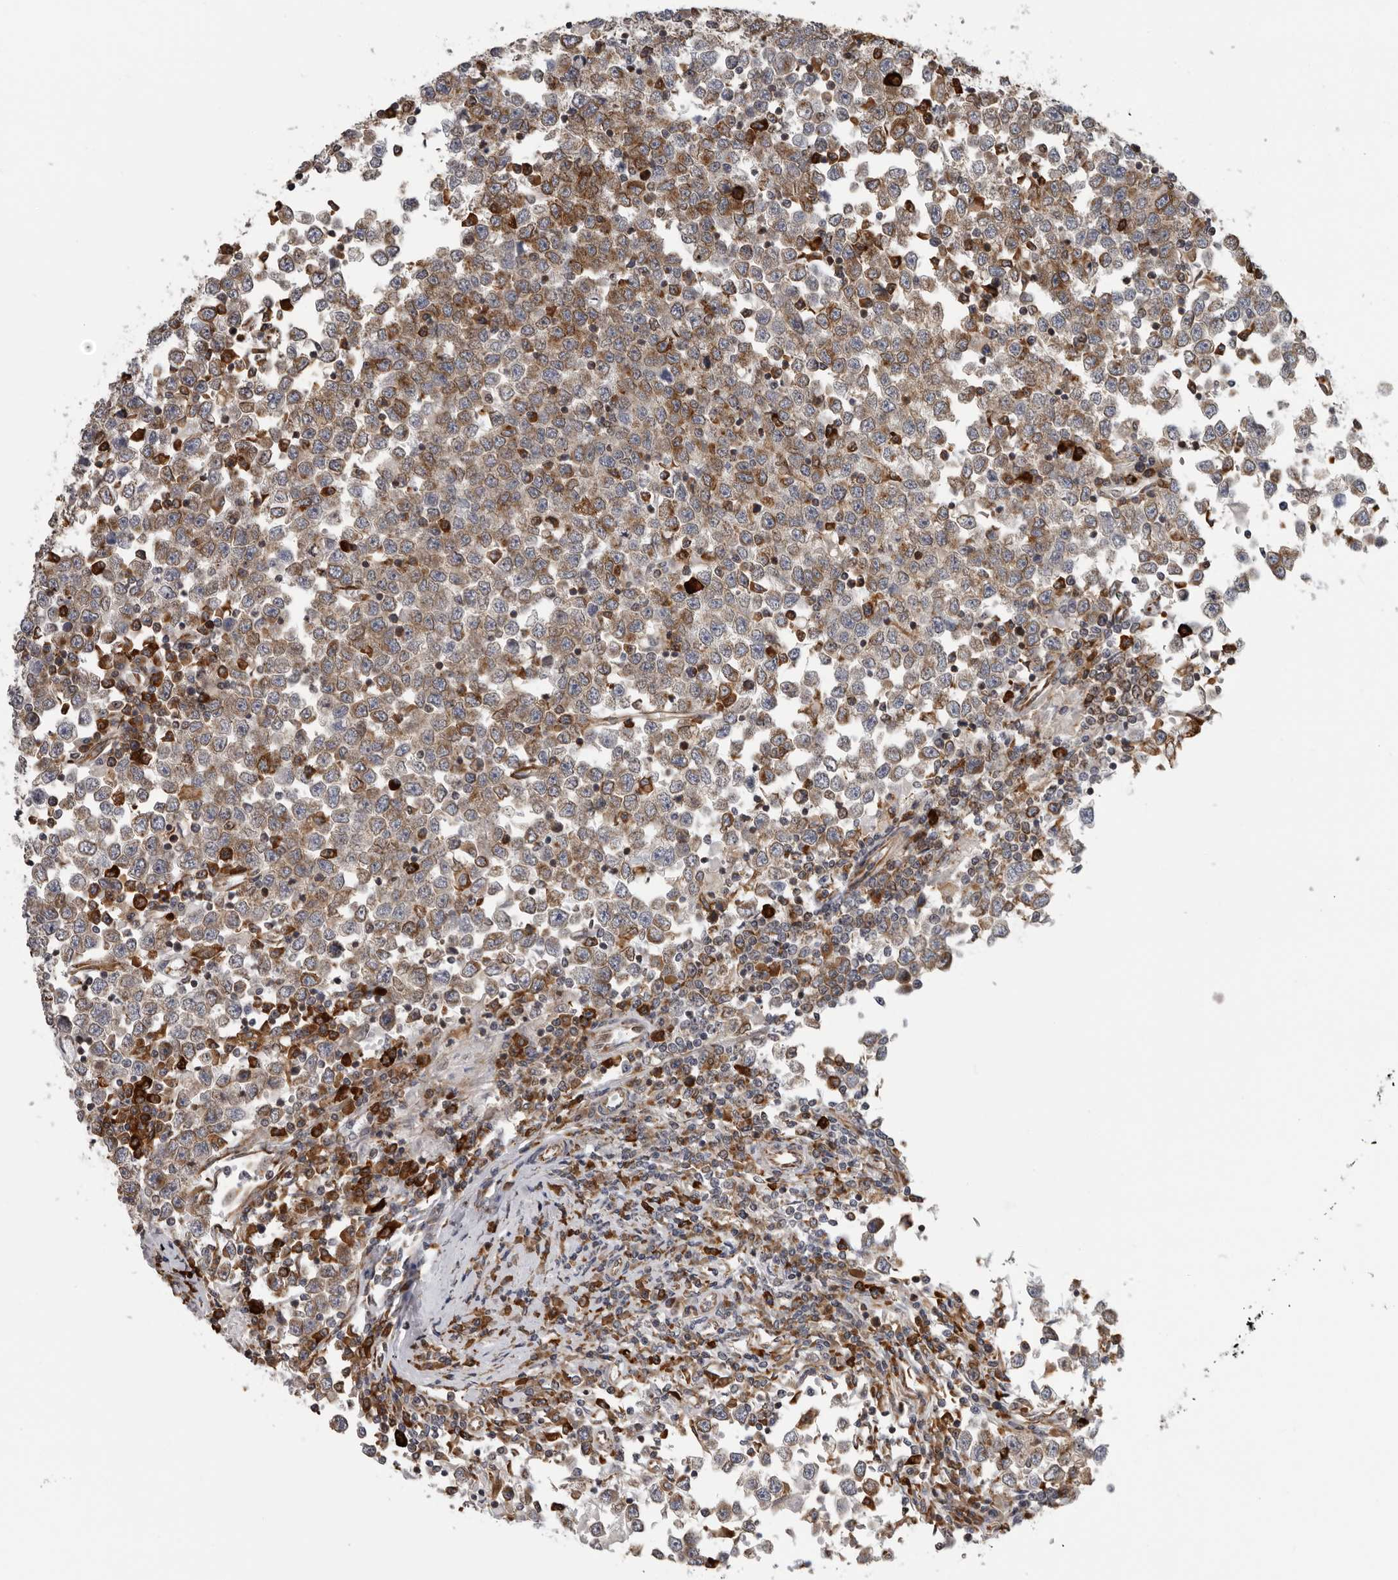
{"staining": {"intensity": "moderate", "quantity": ">75%", "location": "cytoplasmic/membranous"}, "tissue": "testis cancer", "cell_type": "Tumor cells", "image_type": "cancer", "snomed": [{"axis": "morphology", "description": "Seminoma, NOS"}, {"axis": "topography", "description": "Testis"}], "caption": "Protein staining by immunohistochemistry shows moderate cytoplasmic/membranous positivity in approximately >75% of tumor cells in seminoma (testis). Using DAB (brown) and hematoxylin (blue) stains, captured at high magnification using brightfield microscopy.", "gene": "ALPK2", "patient": {"sex": "male", "age": 65}}